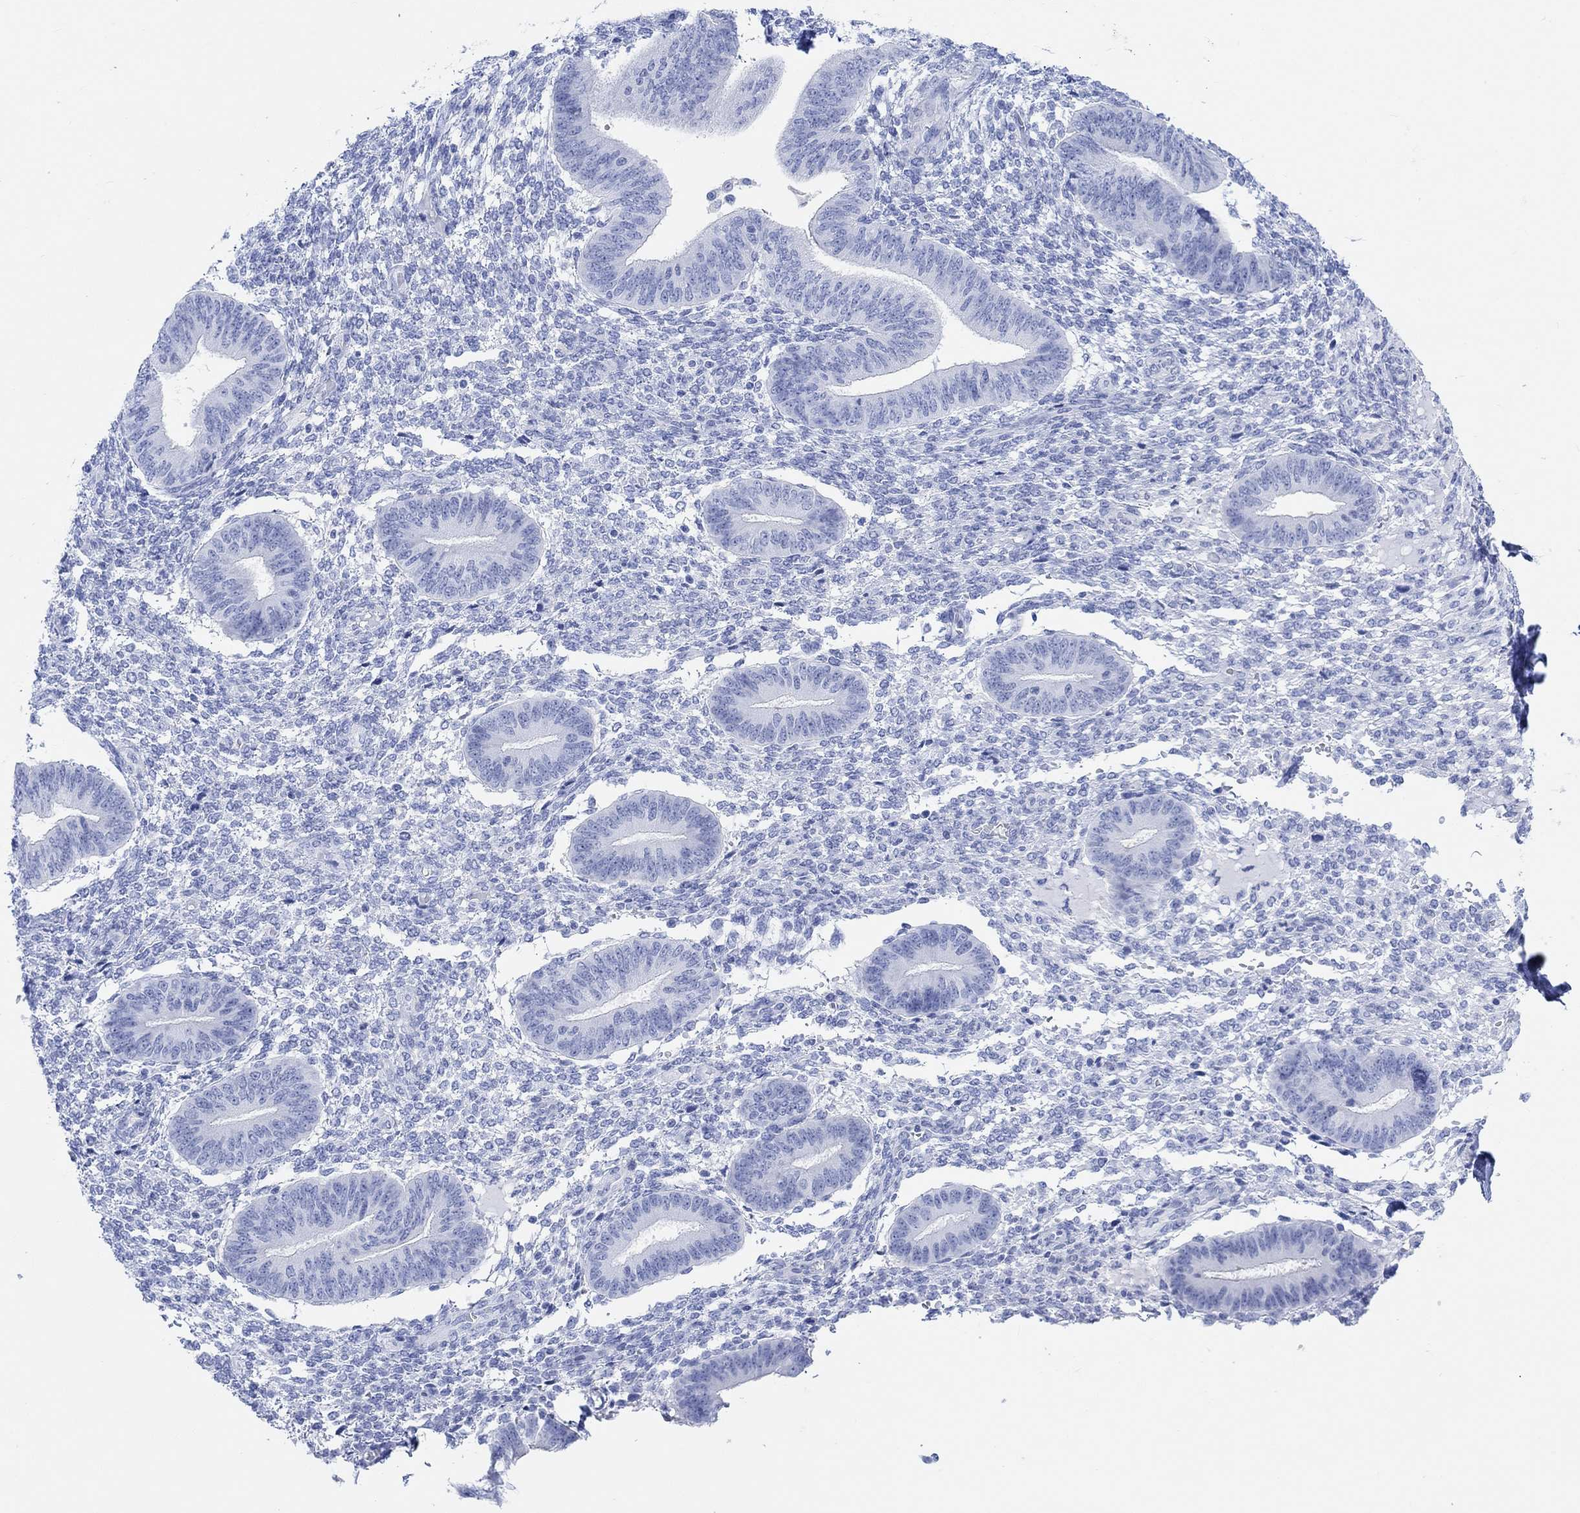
{"staining": {"intensity": "negative", "quantity": "none", "location": "none"}, "tissue": "endometrium", "cell_type": "Cells in endometrial stroma", "image_type": "normal", "snomed": [{"axis": "morphology", "description": "Normal tissue, NOS"}, {"axis": "topography", "description": "Endometrium"}], "caption": "Protein analysis of unremarkable endometrium reveals no significant staining in cells in endometrial stroma.", "gene": "ANKRD33", "patient": {"sex": "female", "age": 47}}